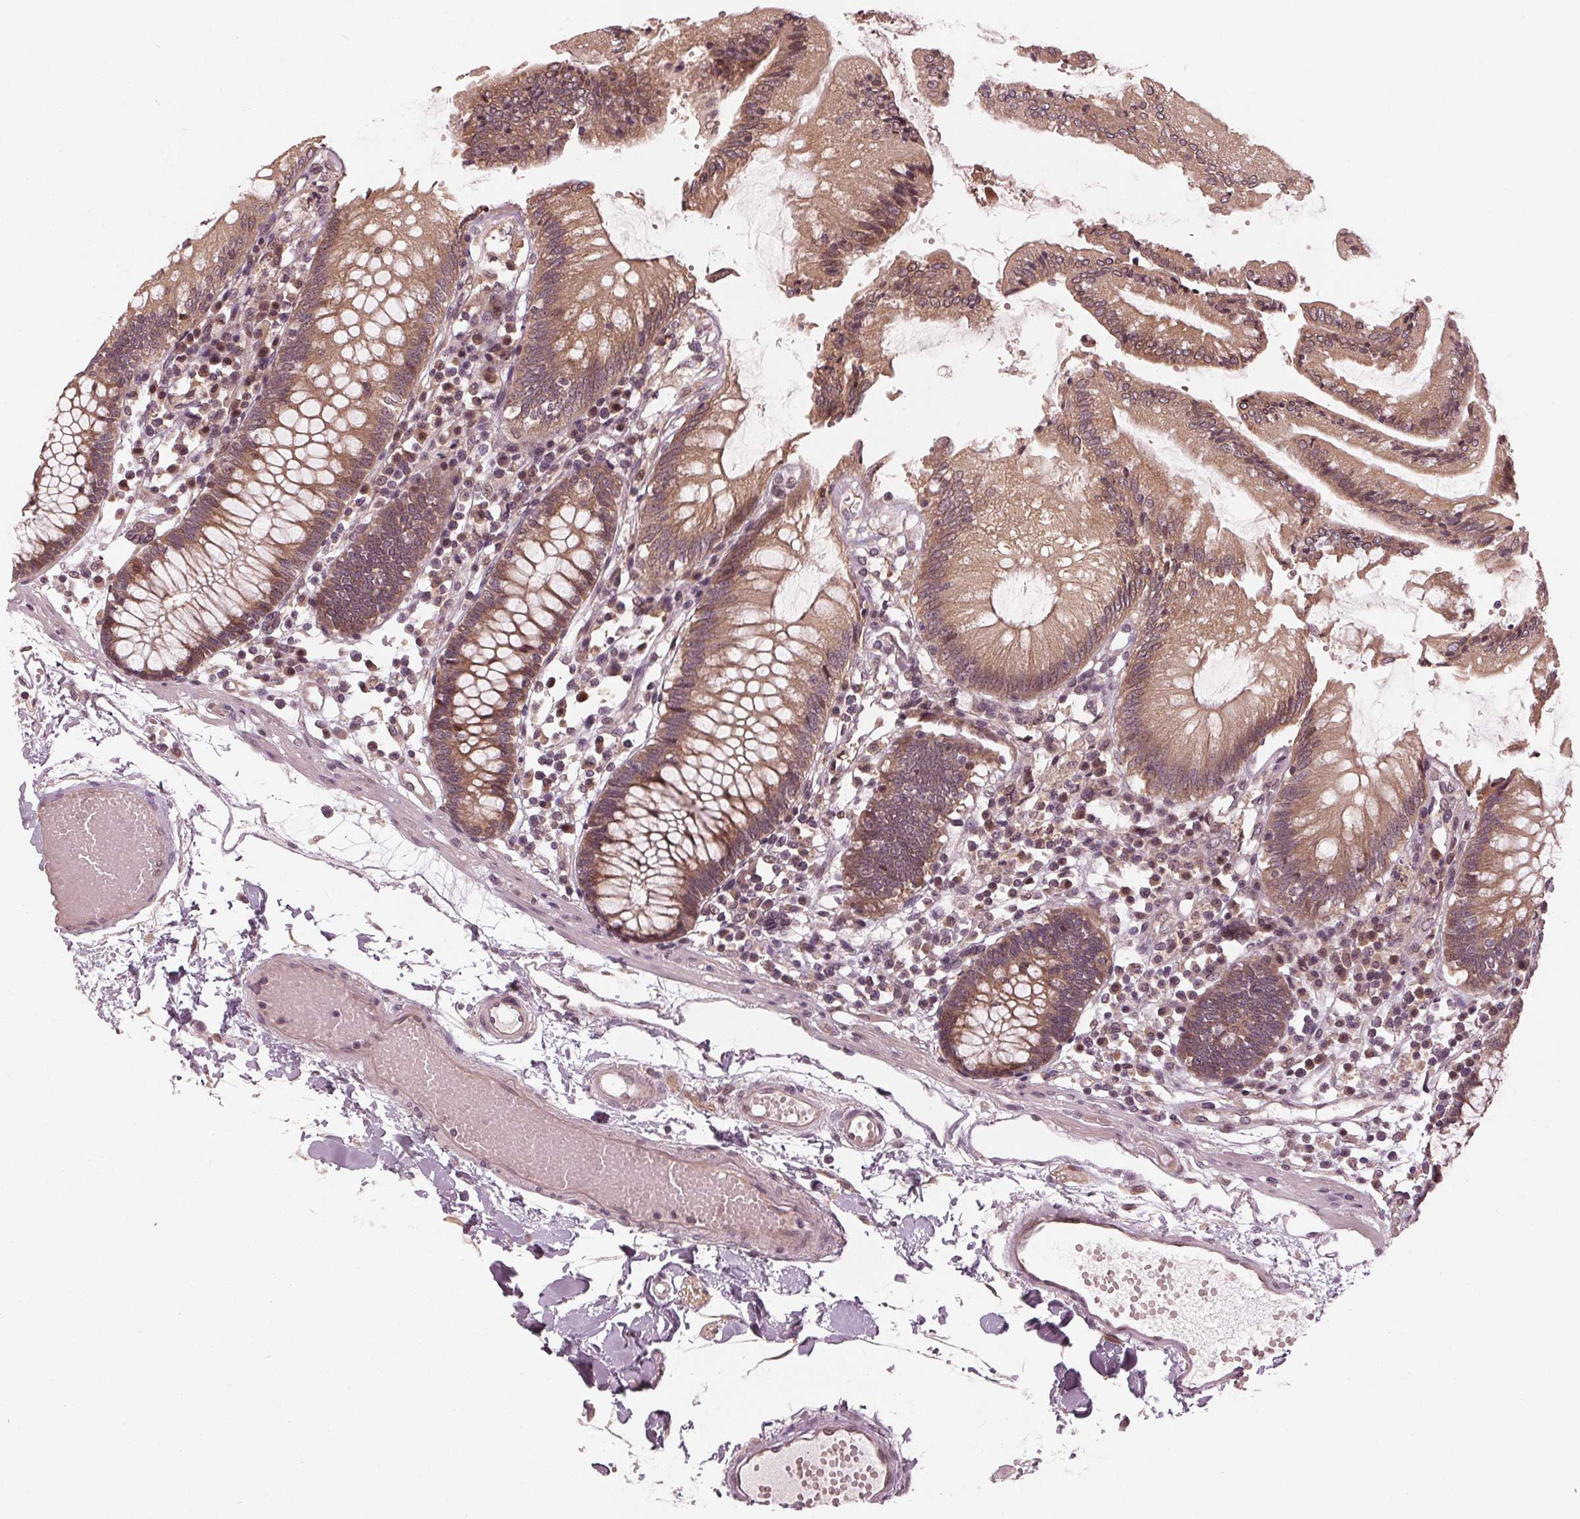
{"staining": {"intensity": "weak", "quantity": "25%-75%", "location": "cytoplasmic/membranous,nuclear"}, "tissue": "colon", "cell_type": "Endothelial cells", "image_type": "normal", "snomed": [{"axis": "morphology", "description": "Normal tissue, NOS"}, {"axis": "morphology", "description": "Adenocarcinoma, NOS"}, {"axis": "topography", "description": "Colon"}], "caption": "An IHC micrograph of normal tissue is shown. Protein staining in brown labels weak cytoplasmic/membranous,nuclear positivity in colon within endothelial cells.", "gene": "ZNF471", "patient": {"sex": "male", "age": 83}}